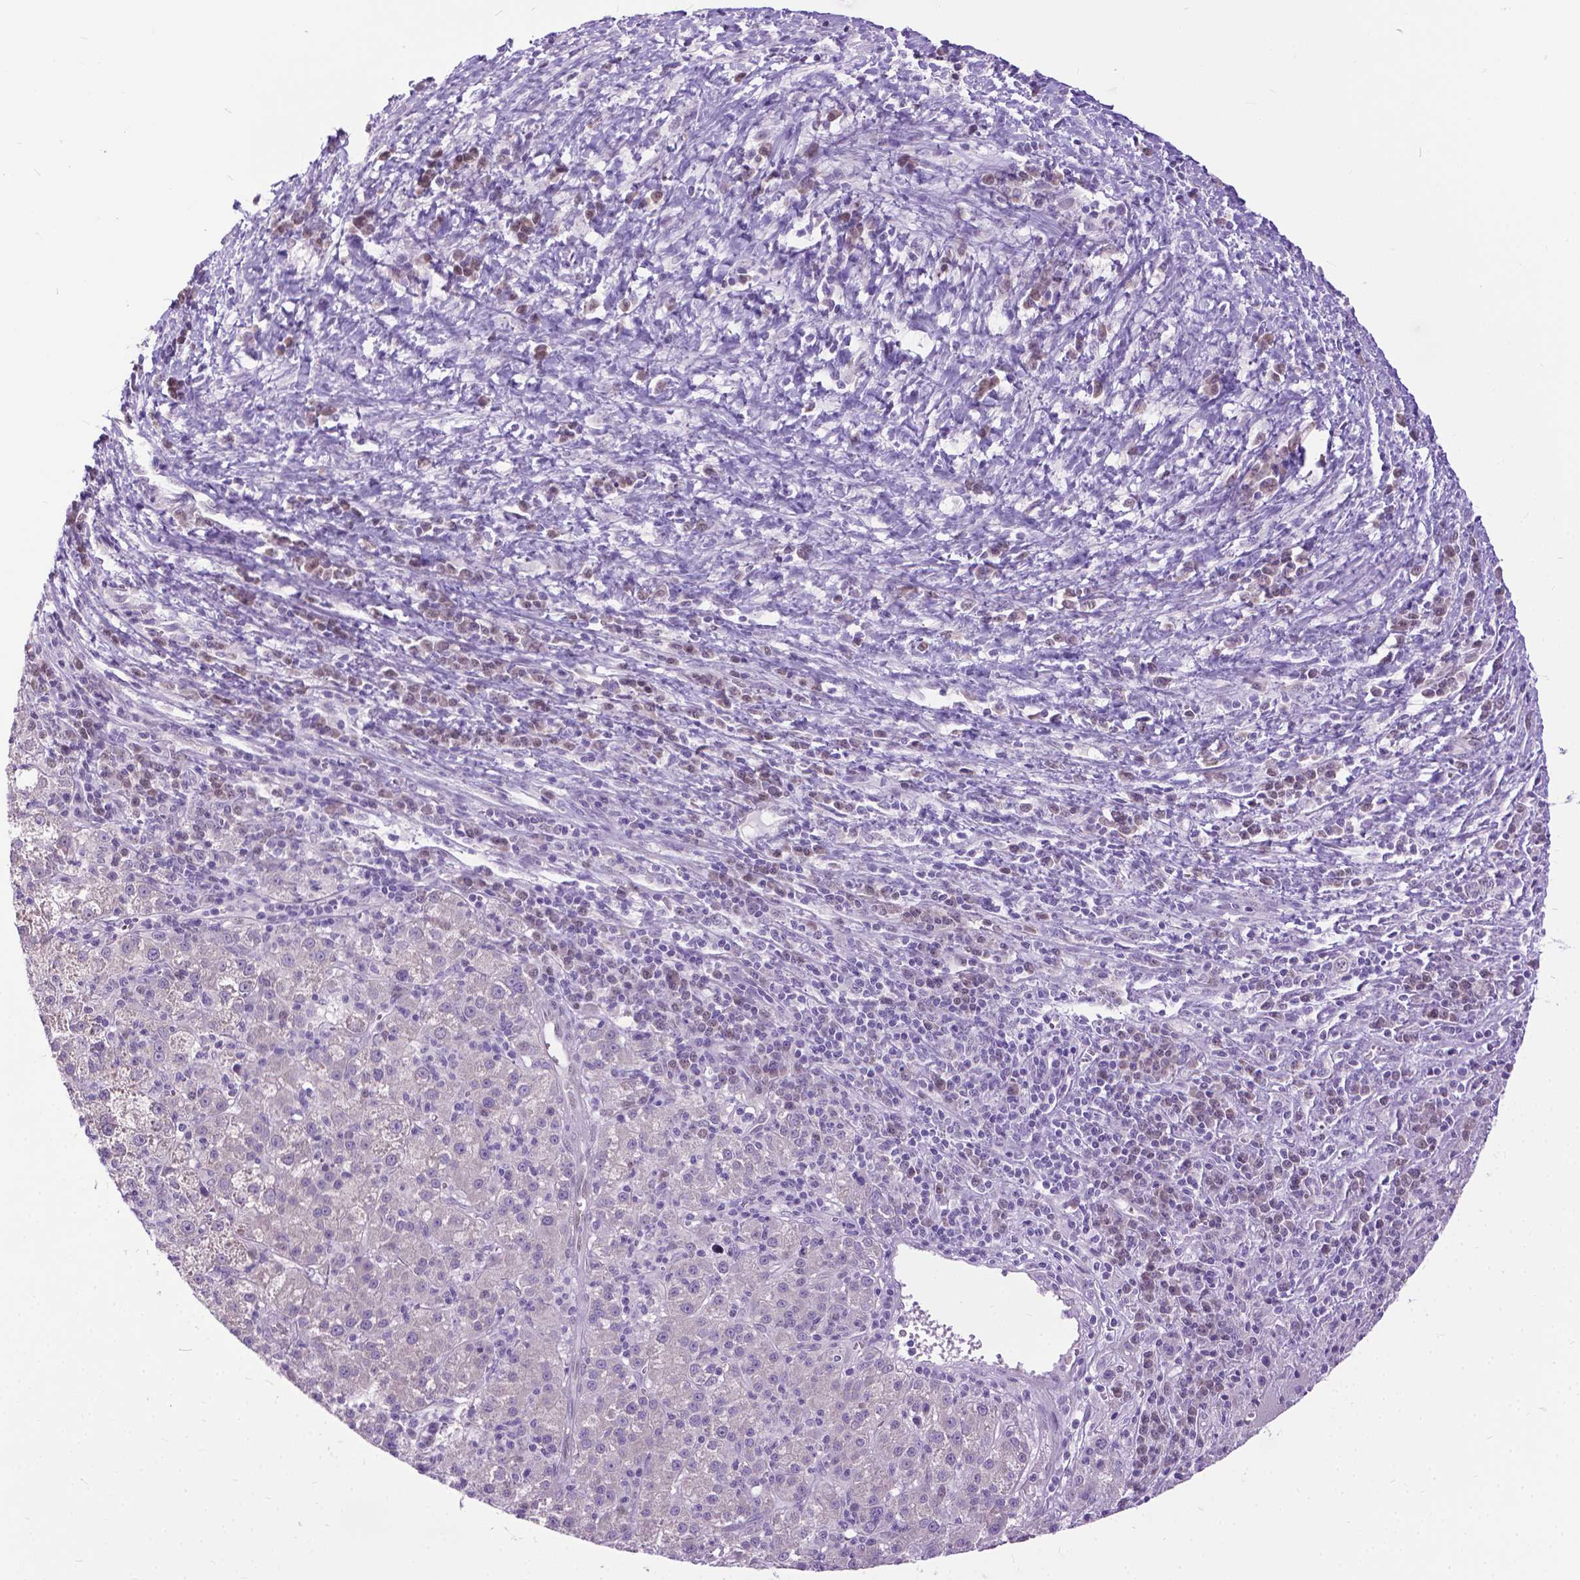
{"staining": {"intensity": "negative", "quantity": "none", "location": "none"}, "tissue": "liver cancer", "cell_type": "Tumor cells", "image_type": "cancer", "snomed": [{"axis": "morphology", "description": "Carcinoma, Hepatocellular, NOS"}, {"axis": "topography", "description": "Liver"}], "caption": "High magnification brightfield microscopy of liver hepatocellular carcinoma stained with DAB (brown) and counterstained with hematoxylin (blue): tumor cells show no significant expression.", "gene": "APCDD1L", "patient": {"sex": "female", "age": 60}}